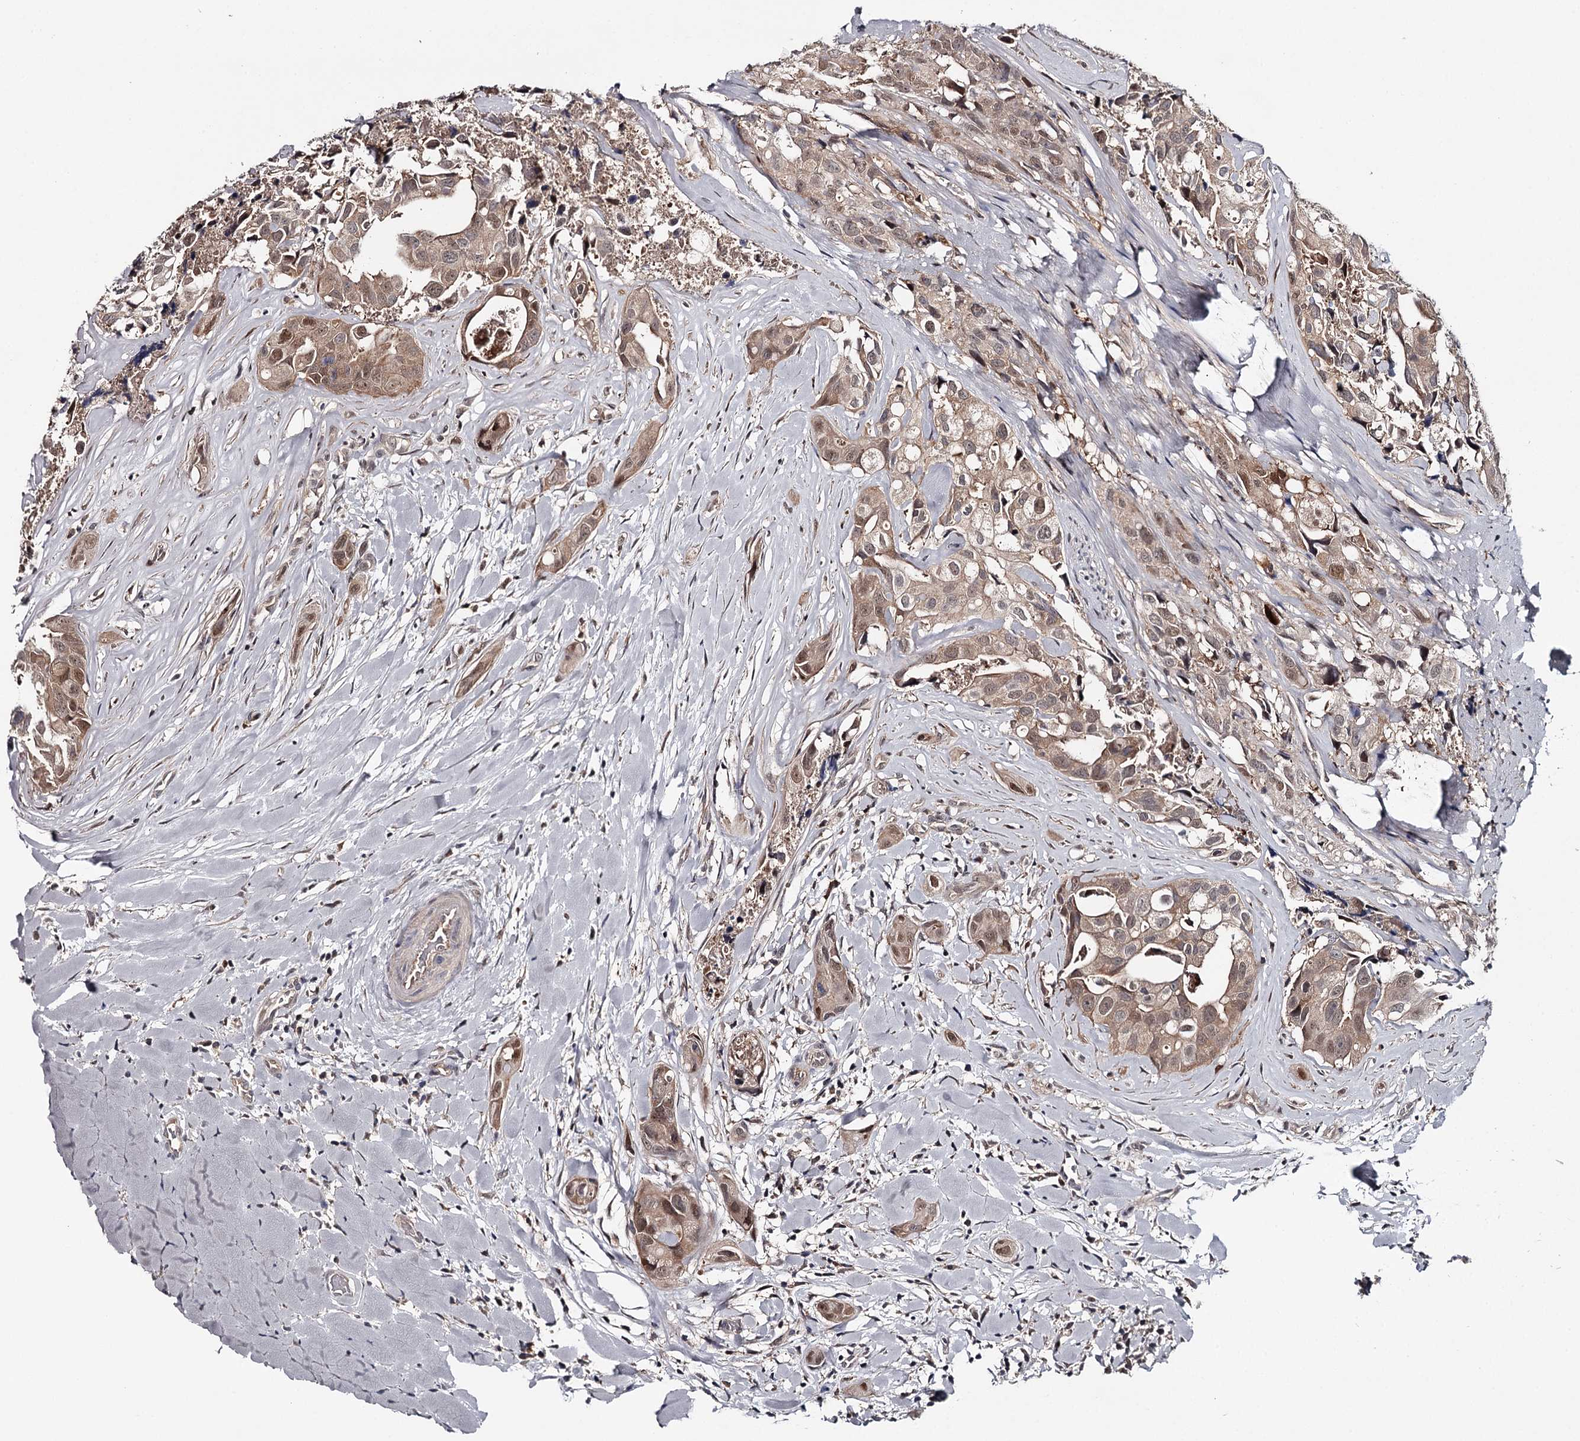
{"staining": {"intensity": "moderate", "quantity": "25%-75%", "location": "cytoplasmic/membranous,nuclear"}, "tissue": "head and neck cancer", "cell_type": "Tumor cells", "image_type": "cancer", "snomed": [{"axis": "morphology", "description": "Adenocarcinoma, NOS"}, {"axis": "morphology", "description": "Adenocarcinoma, metastatic, NOS"}, {"axis": "topography", "description": "Head-Neck"}], "caption": "Protein positivity by immunohistochemistry (IHC) shows moderate cytoplasmic/membranous and nuclear expression in approximately 25%-75% of tumor cells in head and neck cancer (metastatic adenocarcinoma).", "gene": "GTSF1", "patient": {"sex": "male", "age": 75}}